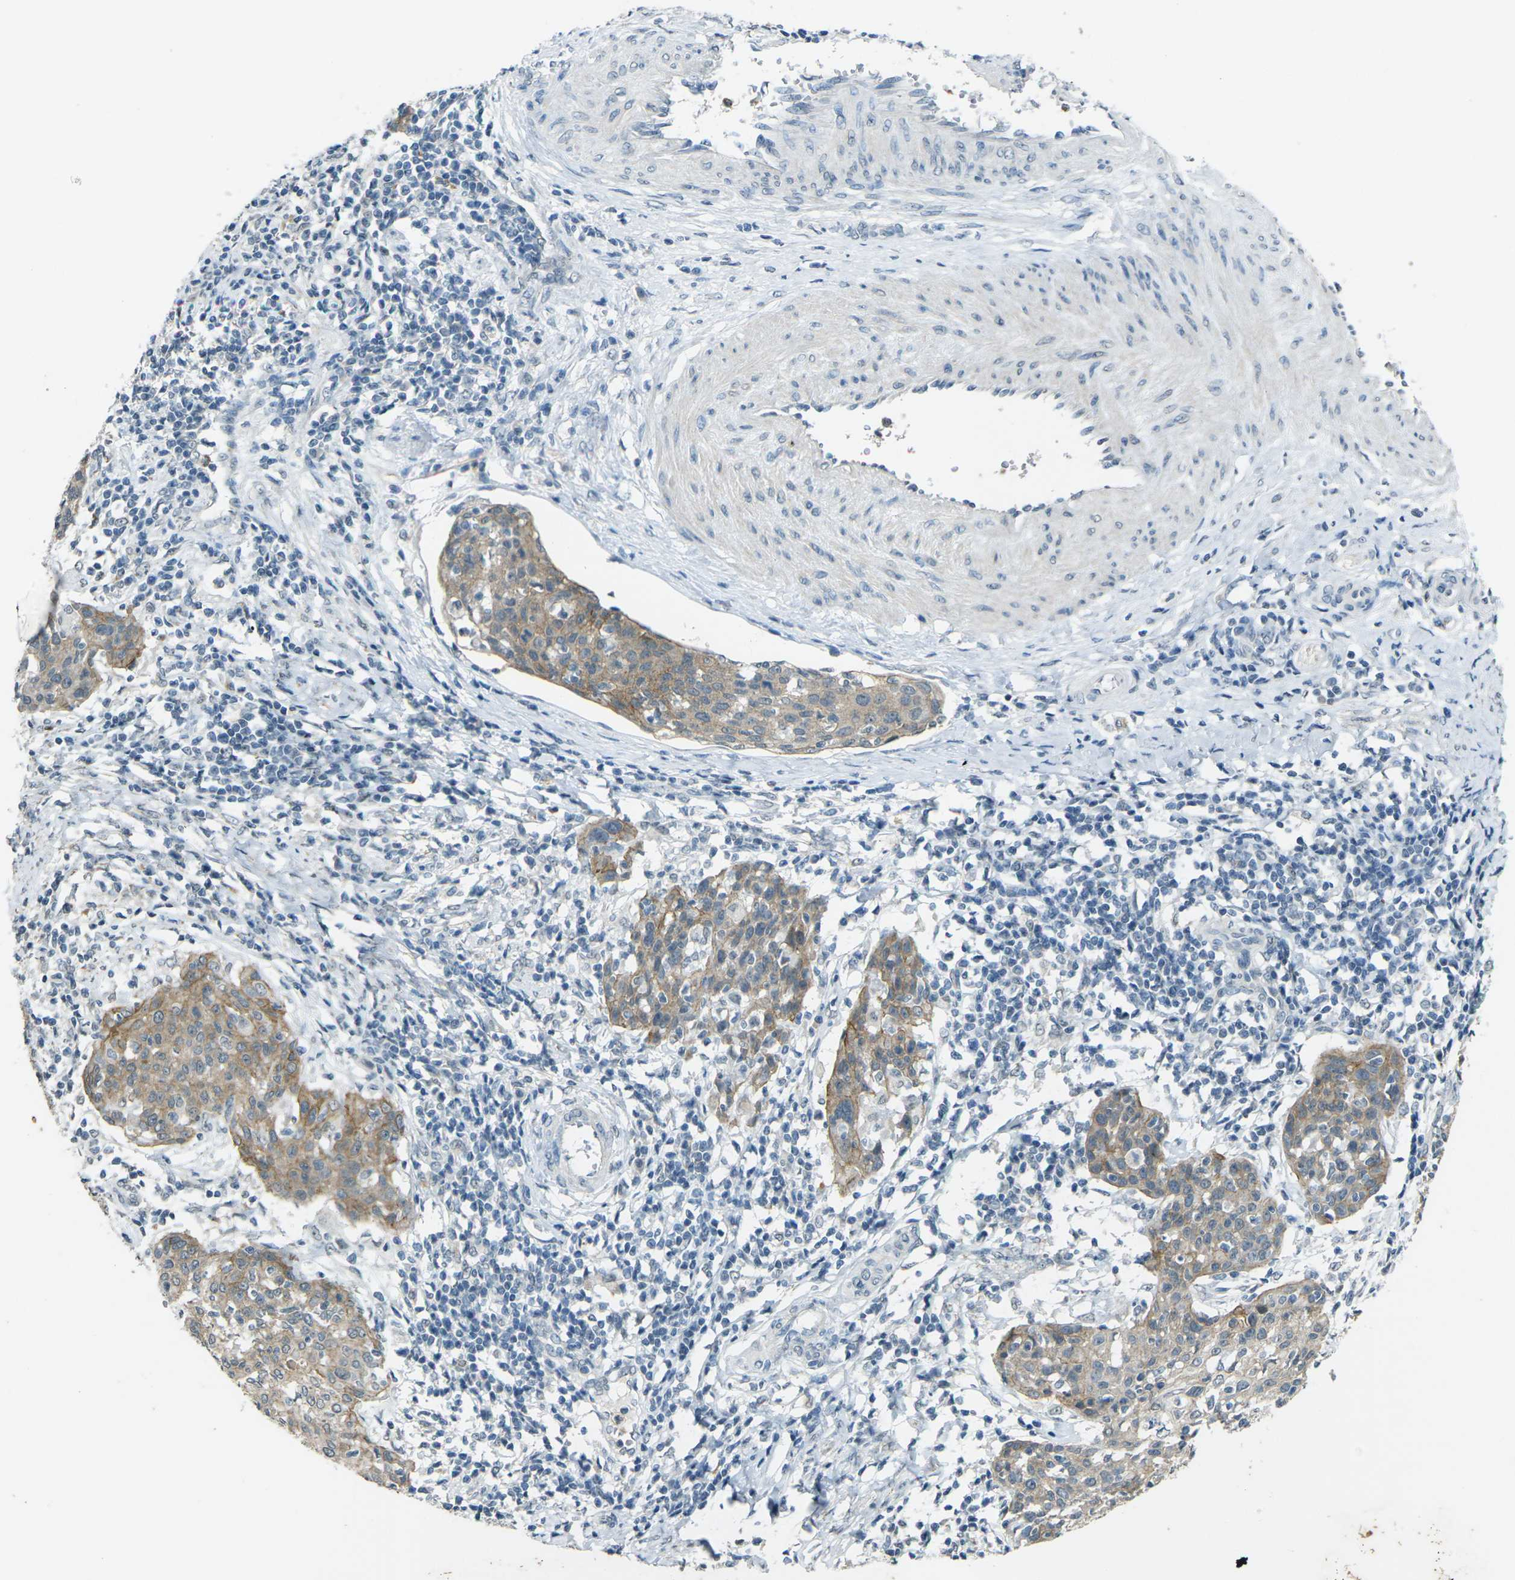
{"staining": {"intensity": "moderate", "quantity": ">75%", "location": "cytoplasmic/membranous"}, "tissue": "cervical cancer", "cell_type": "Tumor cells", "image_type": "cancer", "snomed": [{"axis": "morphology", "description": "Squamous cell carcinoma, NOS"}, {"axis": "topography", "description": "Cervix"}], "caption": "Moderate cytoplasmic/membranous protein positivity is appreciated in approximately >75% of tumor cells in cervical cancer (squamous cell carcinoma).", "gene": "SPTBN2", "patient": {"sex": "female", "age": 38}}